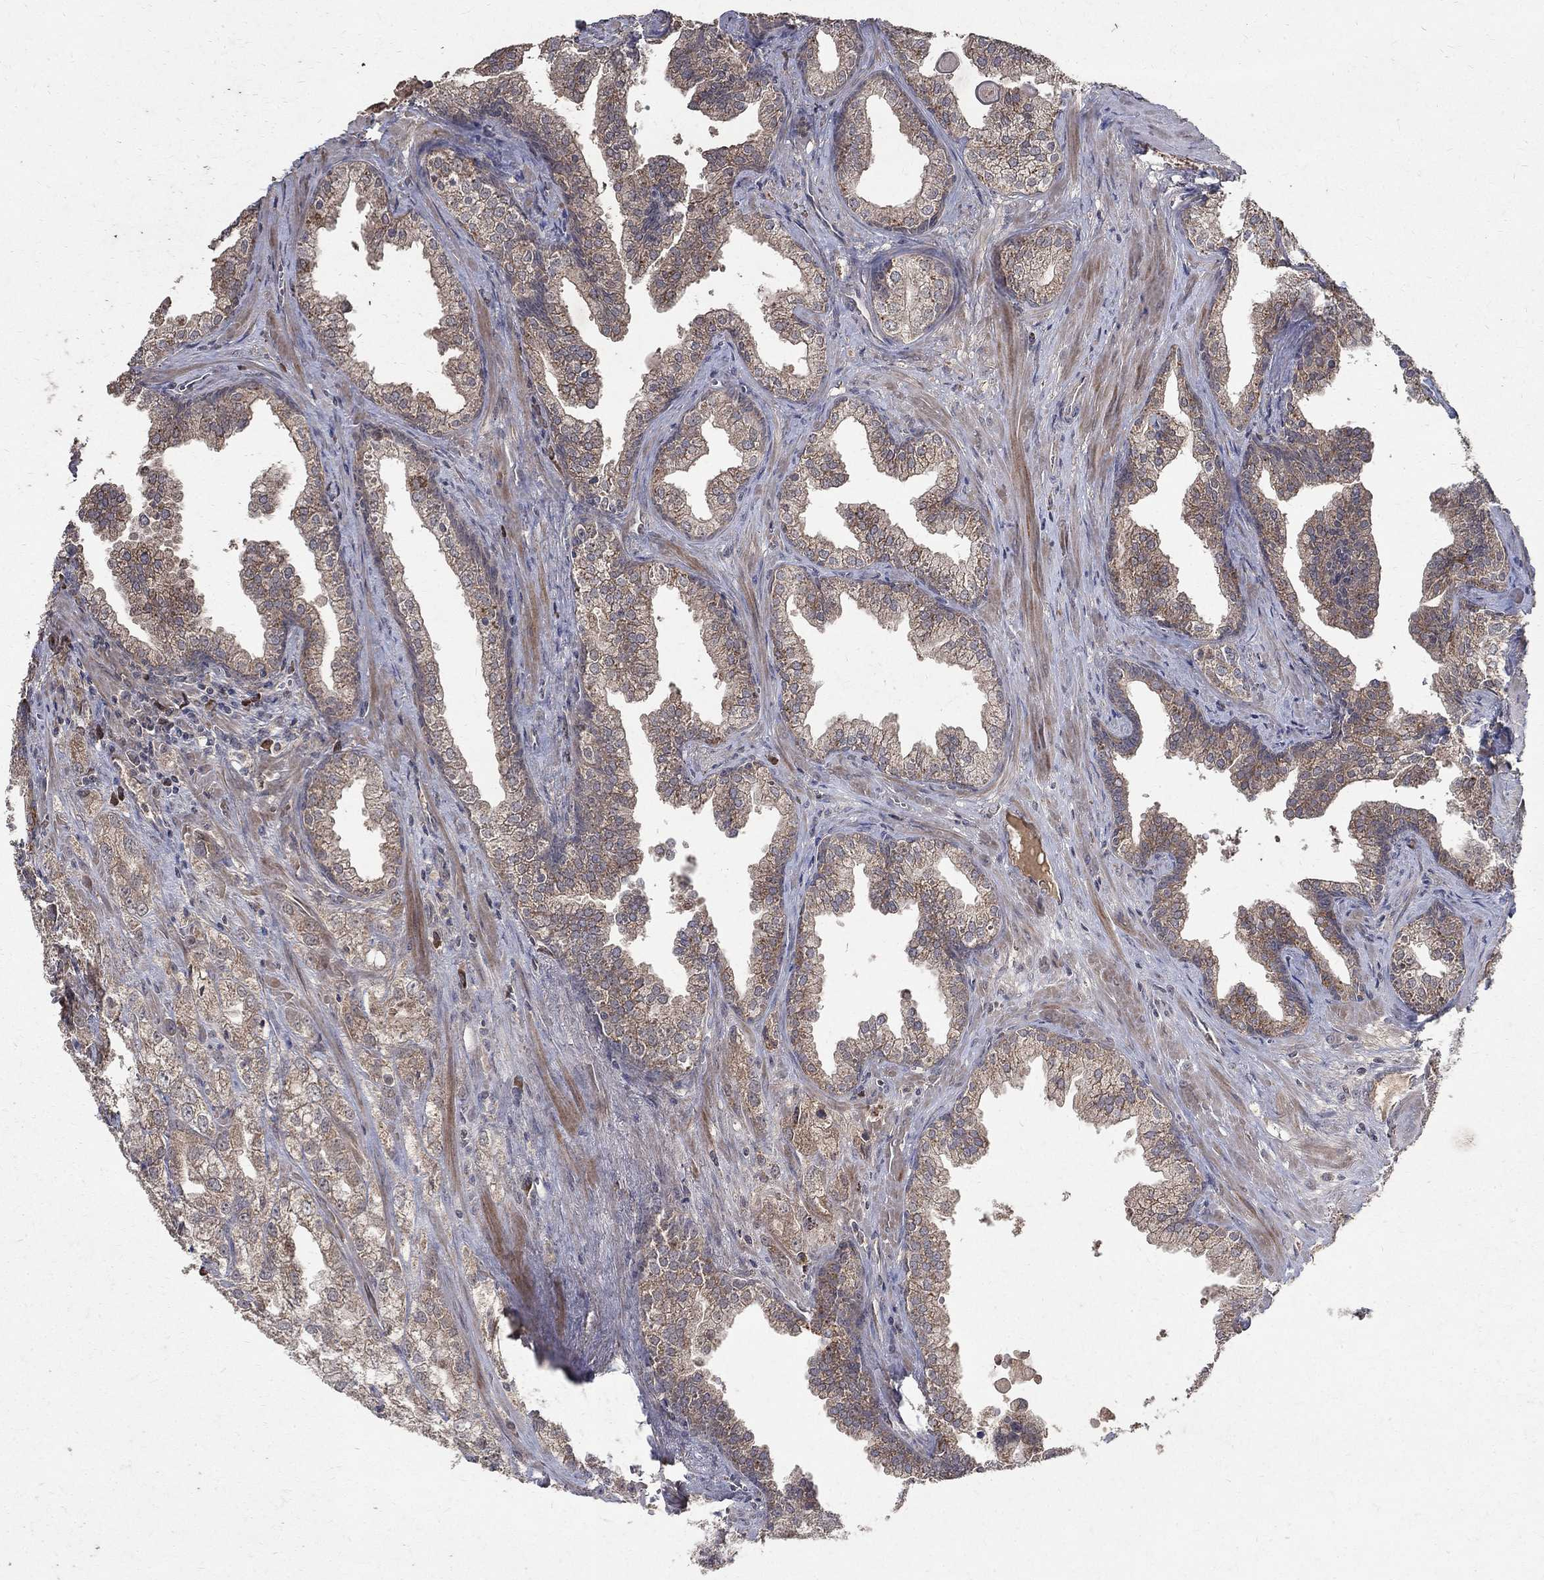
{"staining": {"intensity": "strong", "quantity": "<25%", "location": "cytoplasmic/membranous"}, "tissue": "prostate cancer", "cell_type": "Tumor cells", "image_type": "cancer", "snomed": [{"axis": "morphology", "description": "Adenocarcinoma, NOS"}, {"axis": "topography", "description": "Prostate"}], "caption": "Protein expression analysis of human prostate cancer reveals strong cytoplasmic/membranous positivity in approximately <25% of tumor cells. Nuclei are stained in blue.", "gene": "C17orf75", "patient": {"sex": "male", "age": 70}}